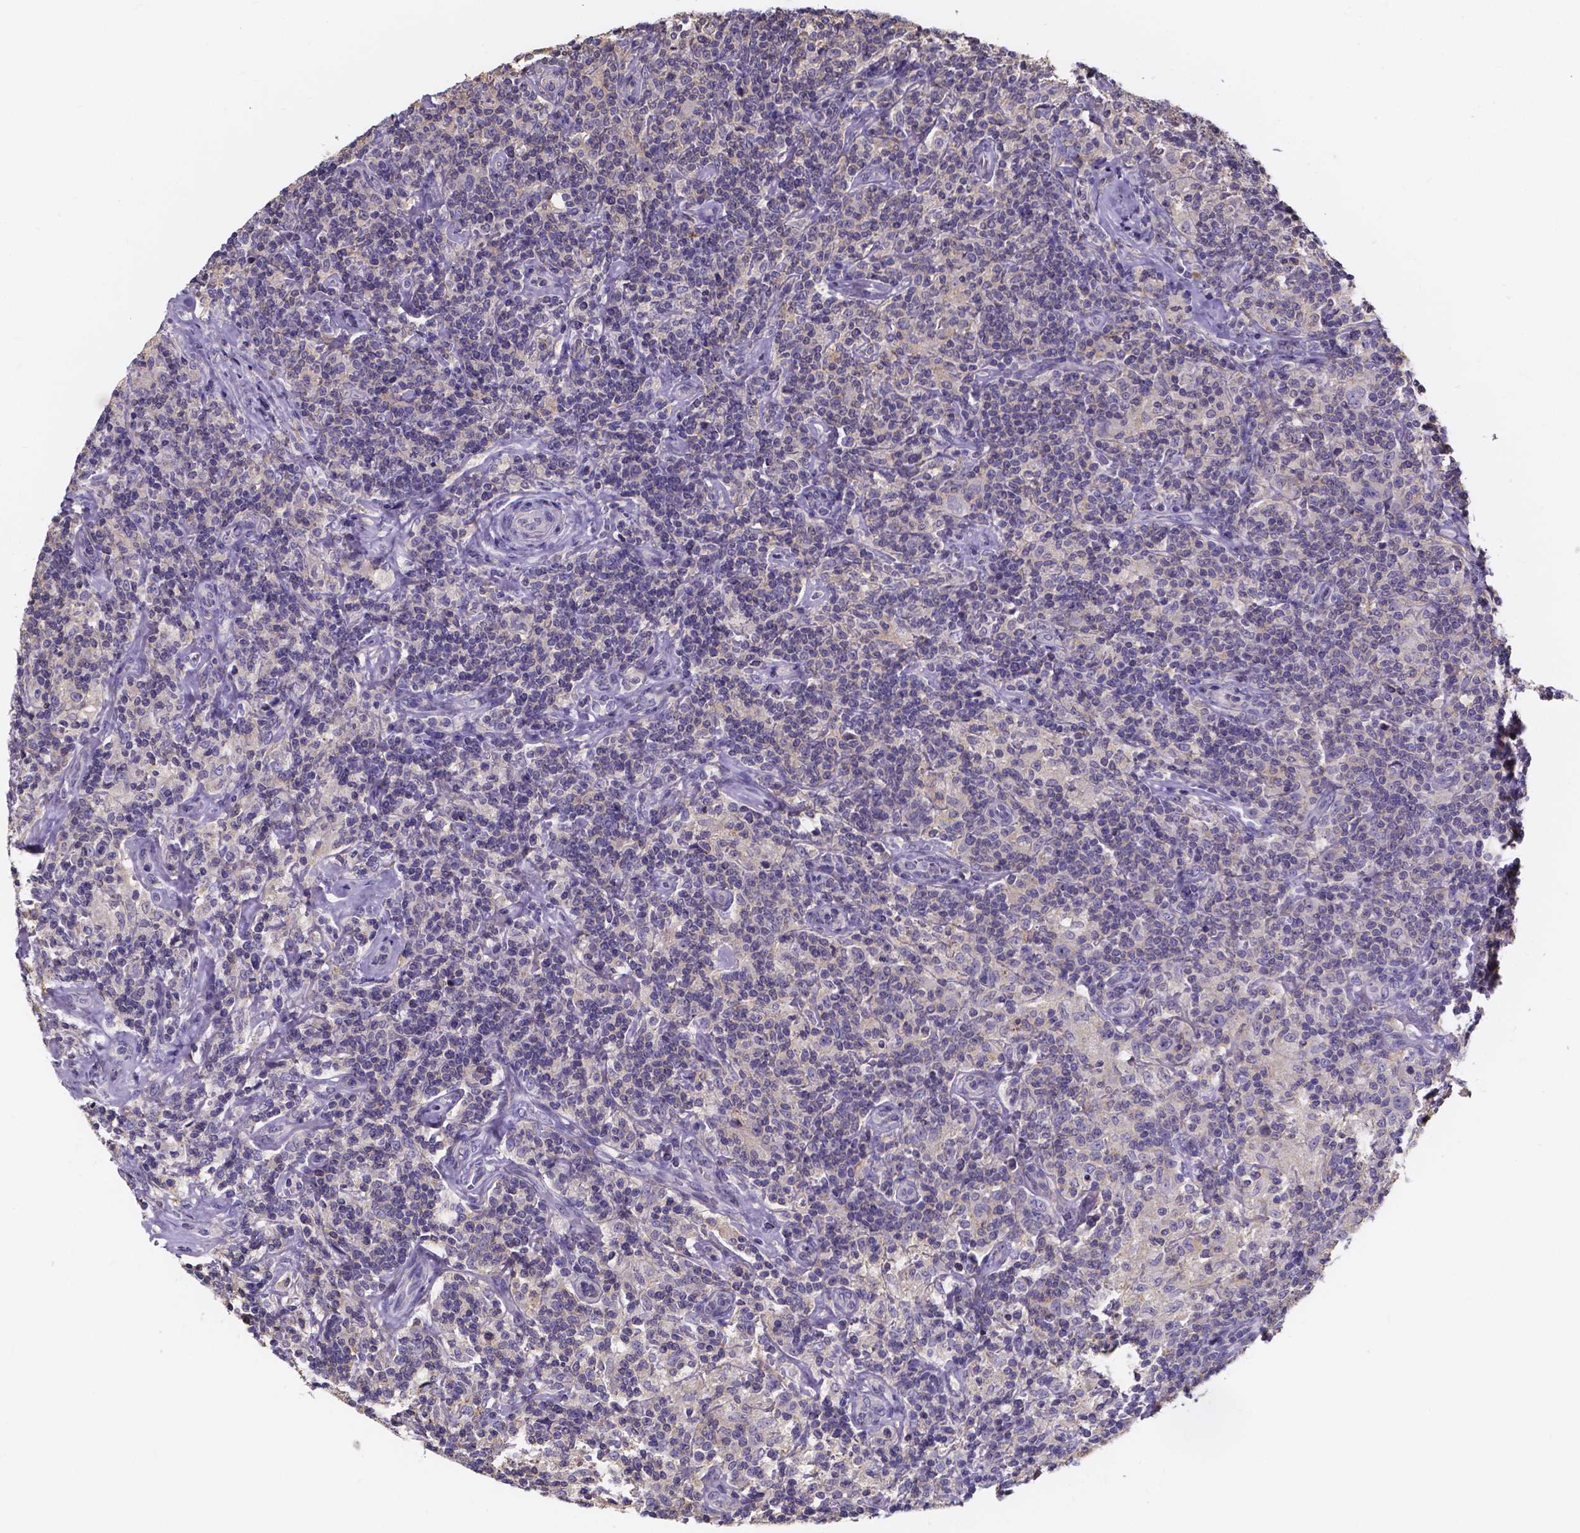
{"staining": {"intensity": "negative", "quantity": "none", "location": "none"}, "tissue": "lymphoma", "cell_type": "Tumor cells", "image_type": "cancer", "snomed": [{"axis": "morphology", "description": "Hodgkin's disease, NOS"}, {"axis": "topography", "description": "Lymph node"}], "caption": "Human lymphoma stained for a protein using immunohistochemistry (IHC) demonstrates no expression in tumor cells.", "gene": "SPOCD1", "patient": {"sex": "male", "age": 70}}